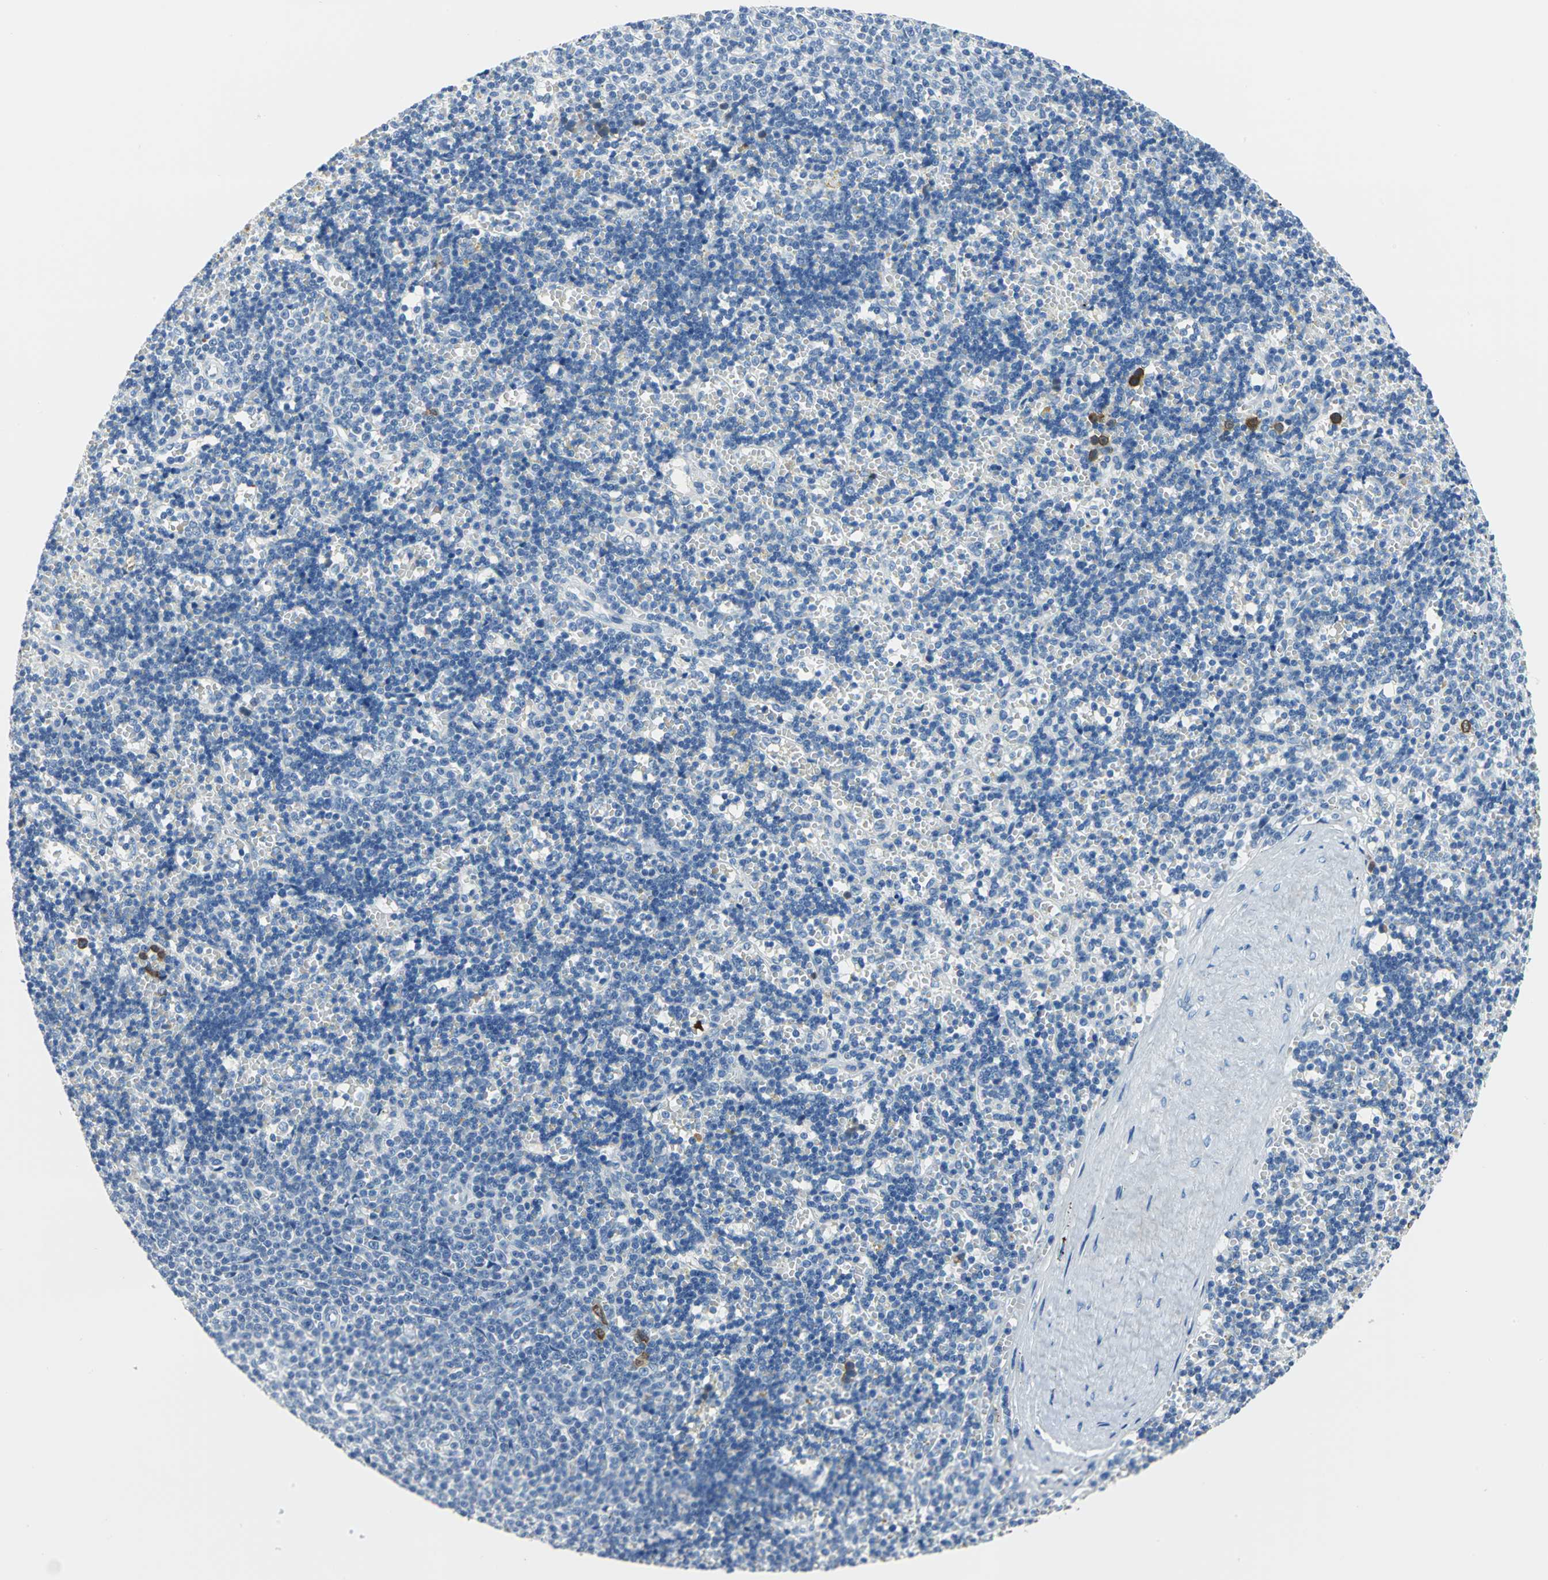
{"staining": {"intensity": "negative", "quantity": "none", "location": "none"}, "tissue": "lymphoma", "cell_type": "Tumor cells", "image_type": "cancer", "snomed": [{"axis": "morphology", "description": "Malignant lymphoma, non-Hodgkin's type, Low grade"}, {"axis": "topography", "description": "Spleen"}], "caption": "IHC micrograph of neoplastic tissue: malignant lymphoma, non-Hodgkin's type (low-grade) stained with DAB exhibits no significant protein positivity in tumor cells.", "gene": "PKLR", "patient": {"sex": "male", "age": 60}}